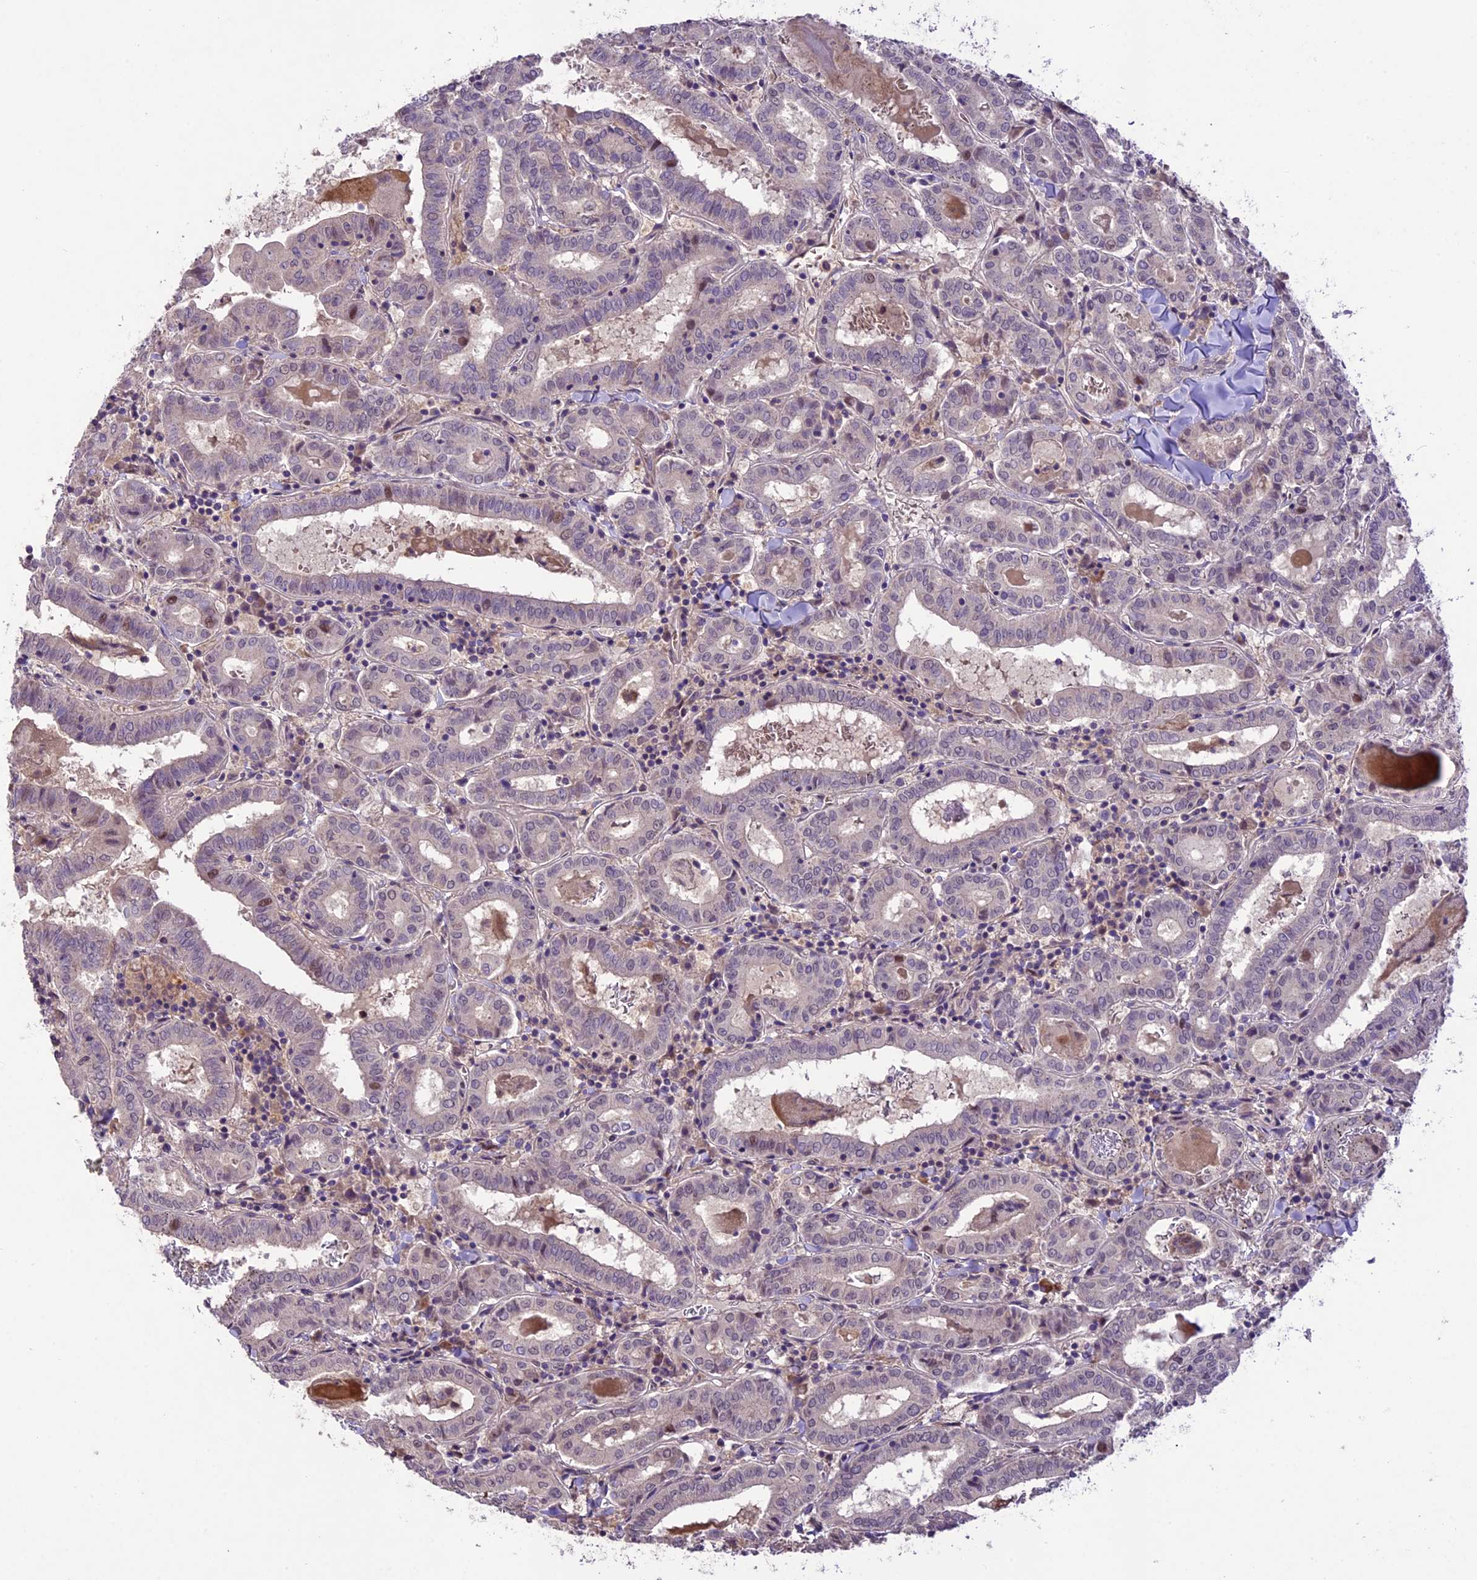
{"staining": {"intensity": "negative", "quantity": "none", "location": "none"}, "tissue": "thyroid cancer", "cell_type": "Tumor cells", "image_type": "cancer", "snomed": [{"axis": "morphology", "description": "Papillary adenocarcinoma, NOS"}, {"axis": "topography", "description": "Thyroid gland"}], "caption": "Papillary adenocarcinoma (thyroid) stained for a protein using IHC demonstrates no expression tumor cells.", "gene": "DGKH", "patient": {"sex": "female", "age": 72}}